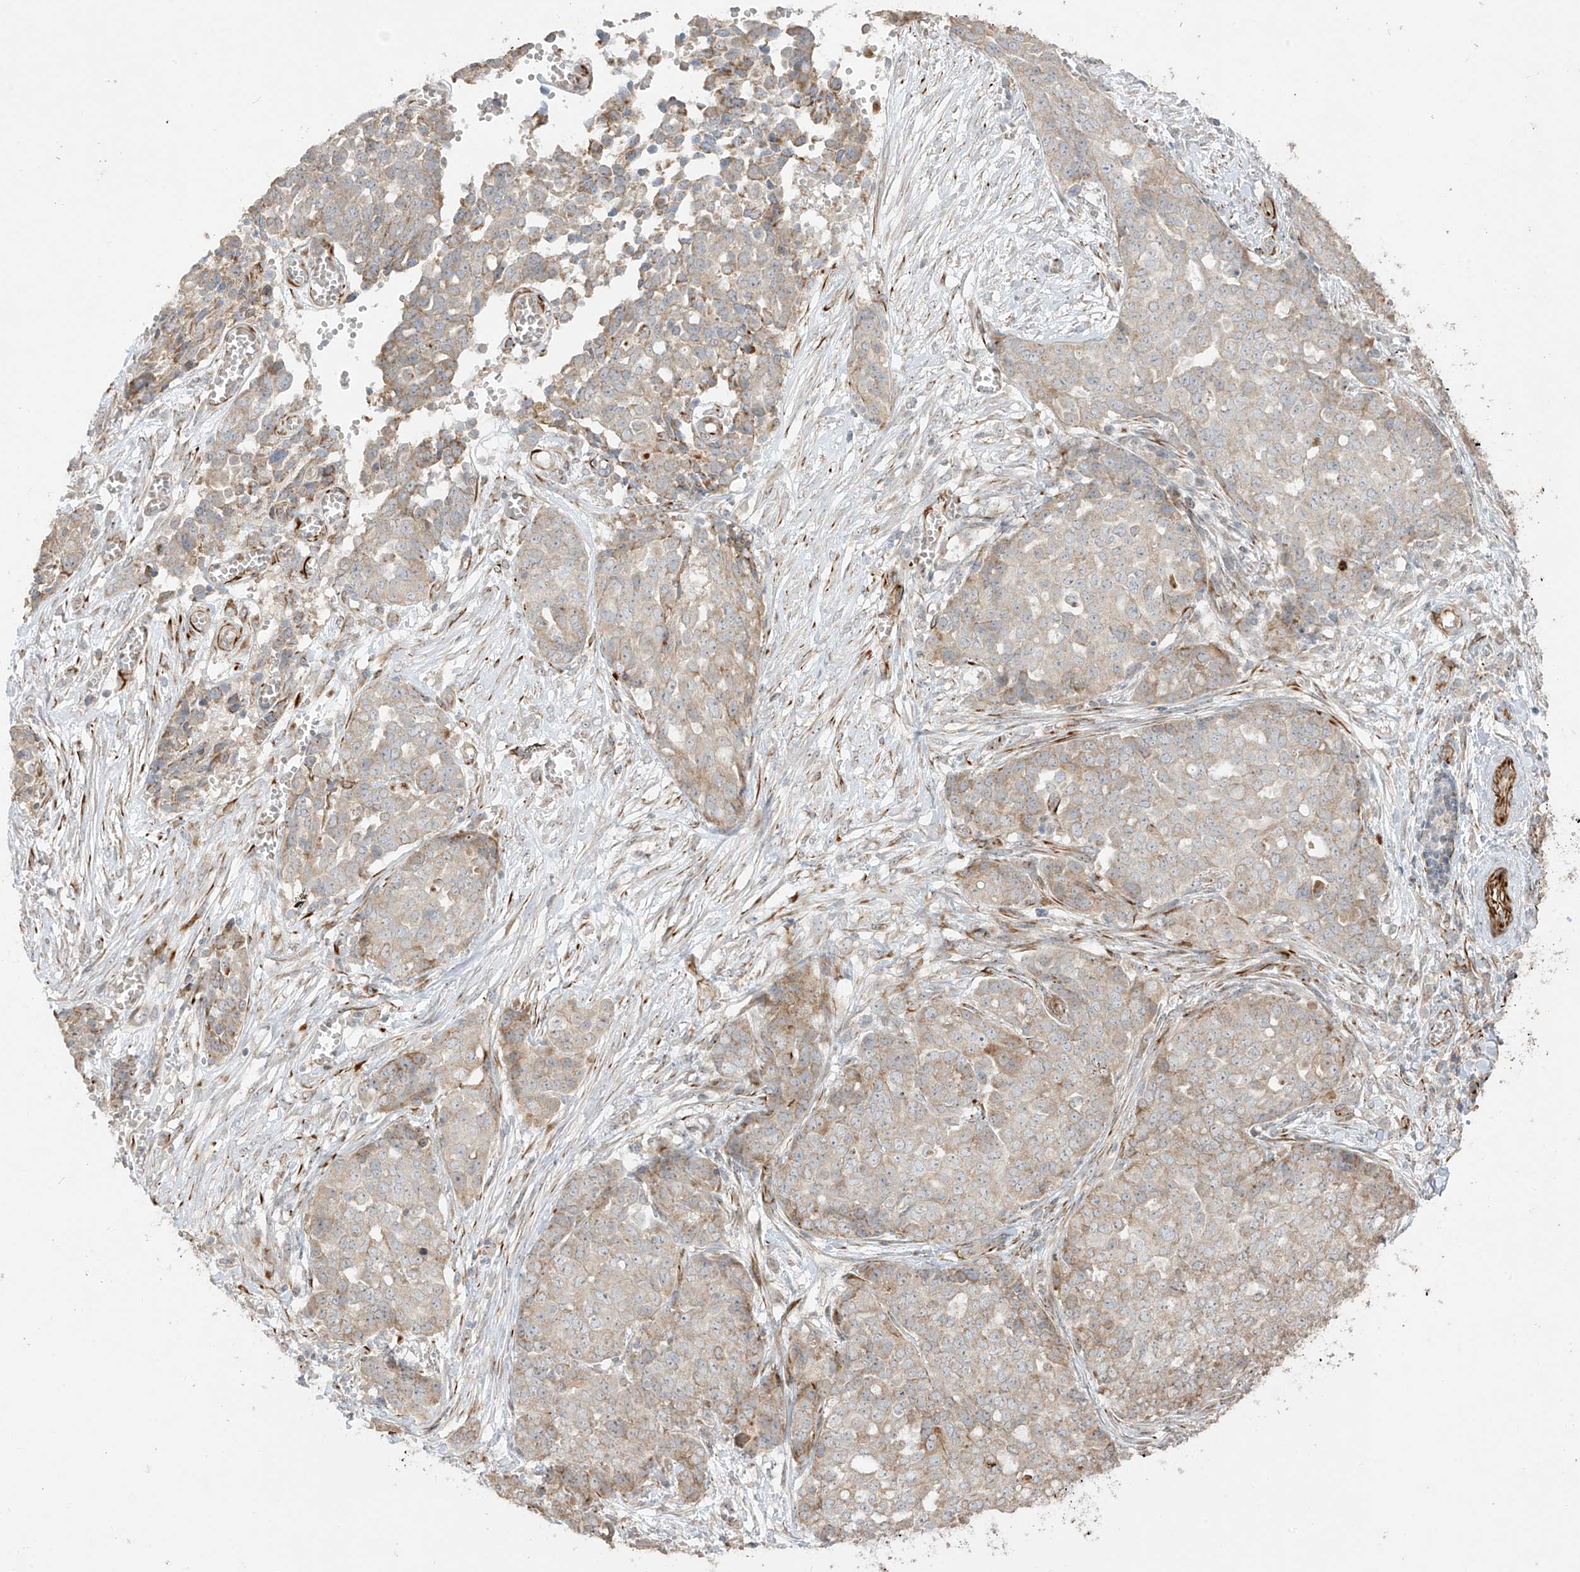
{"staining": {"intensity": "weak", "quantity": "25%-75%", "location": "cytoplasmic/membranous"}, "tissue": "ovarian cancer", "cell_type": "Tumor cells", "image_type": "cancer", "snomed": [{"axis": "morphology", "description": "Cystadenocarcinoma, serous, NOS"}, {"axis": "topography", "description": "Soft tissue"}, {"axis": "topography", "description": "Ovary"}], "caption": "Immunohistochemical staining of ovarian cancer (serous cystadenocarcinoma) demonstrates low levels of weak cytoplasmic/membranous protein staining in about 25%-75% of tumor cells.", "gene": "DCDC2", "patient": {"sex": "female", "age": 57}}